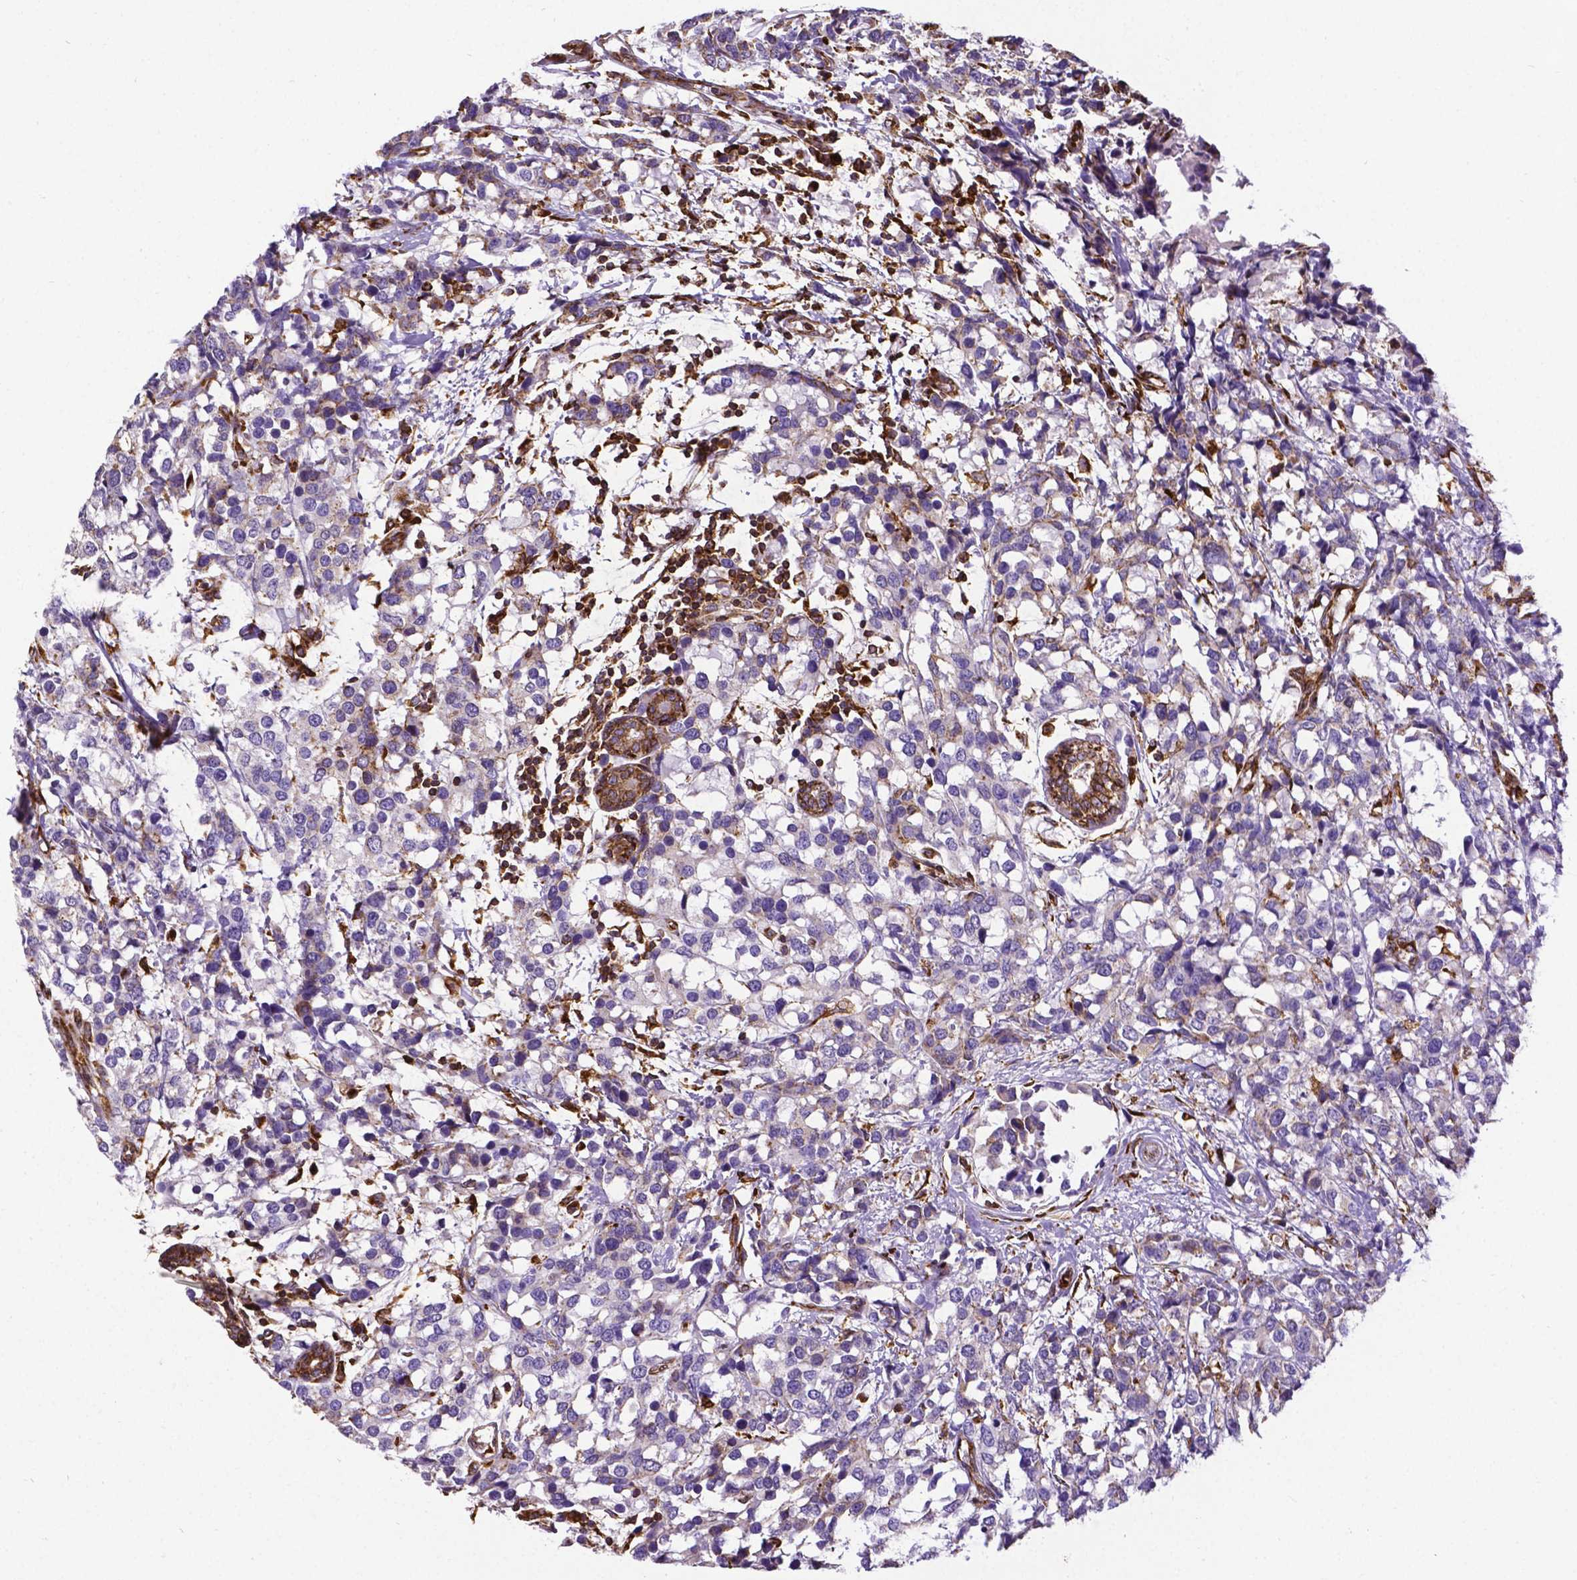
{"staining": {"intensity": "negative", "quantity": "none", "location": "none"}, "tissue": "breast cancer", "cell_type": "Tumor cells", "image_type": "cancer", "snomed": [{"axis": "morphology", "description": "Lobular carcinoma"}, {"axis": "topography", "description": "Breast"}], "caption": "IHC of breast cancer exhibits no expression in tumor cells.", "gene": "MTDH", "patient": {"sex": "female", "age": 59}}